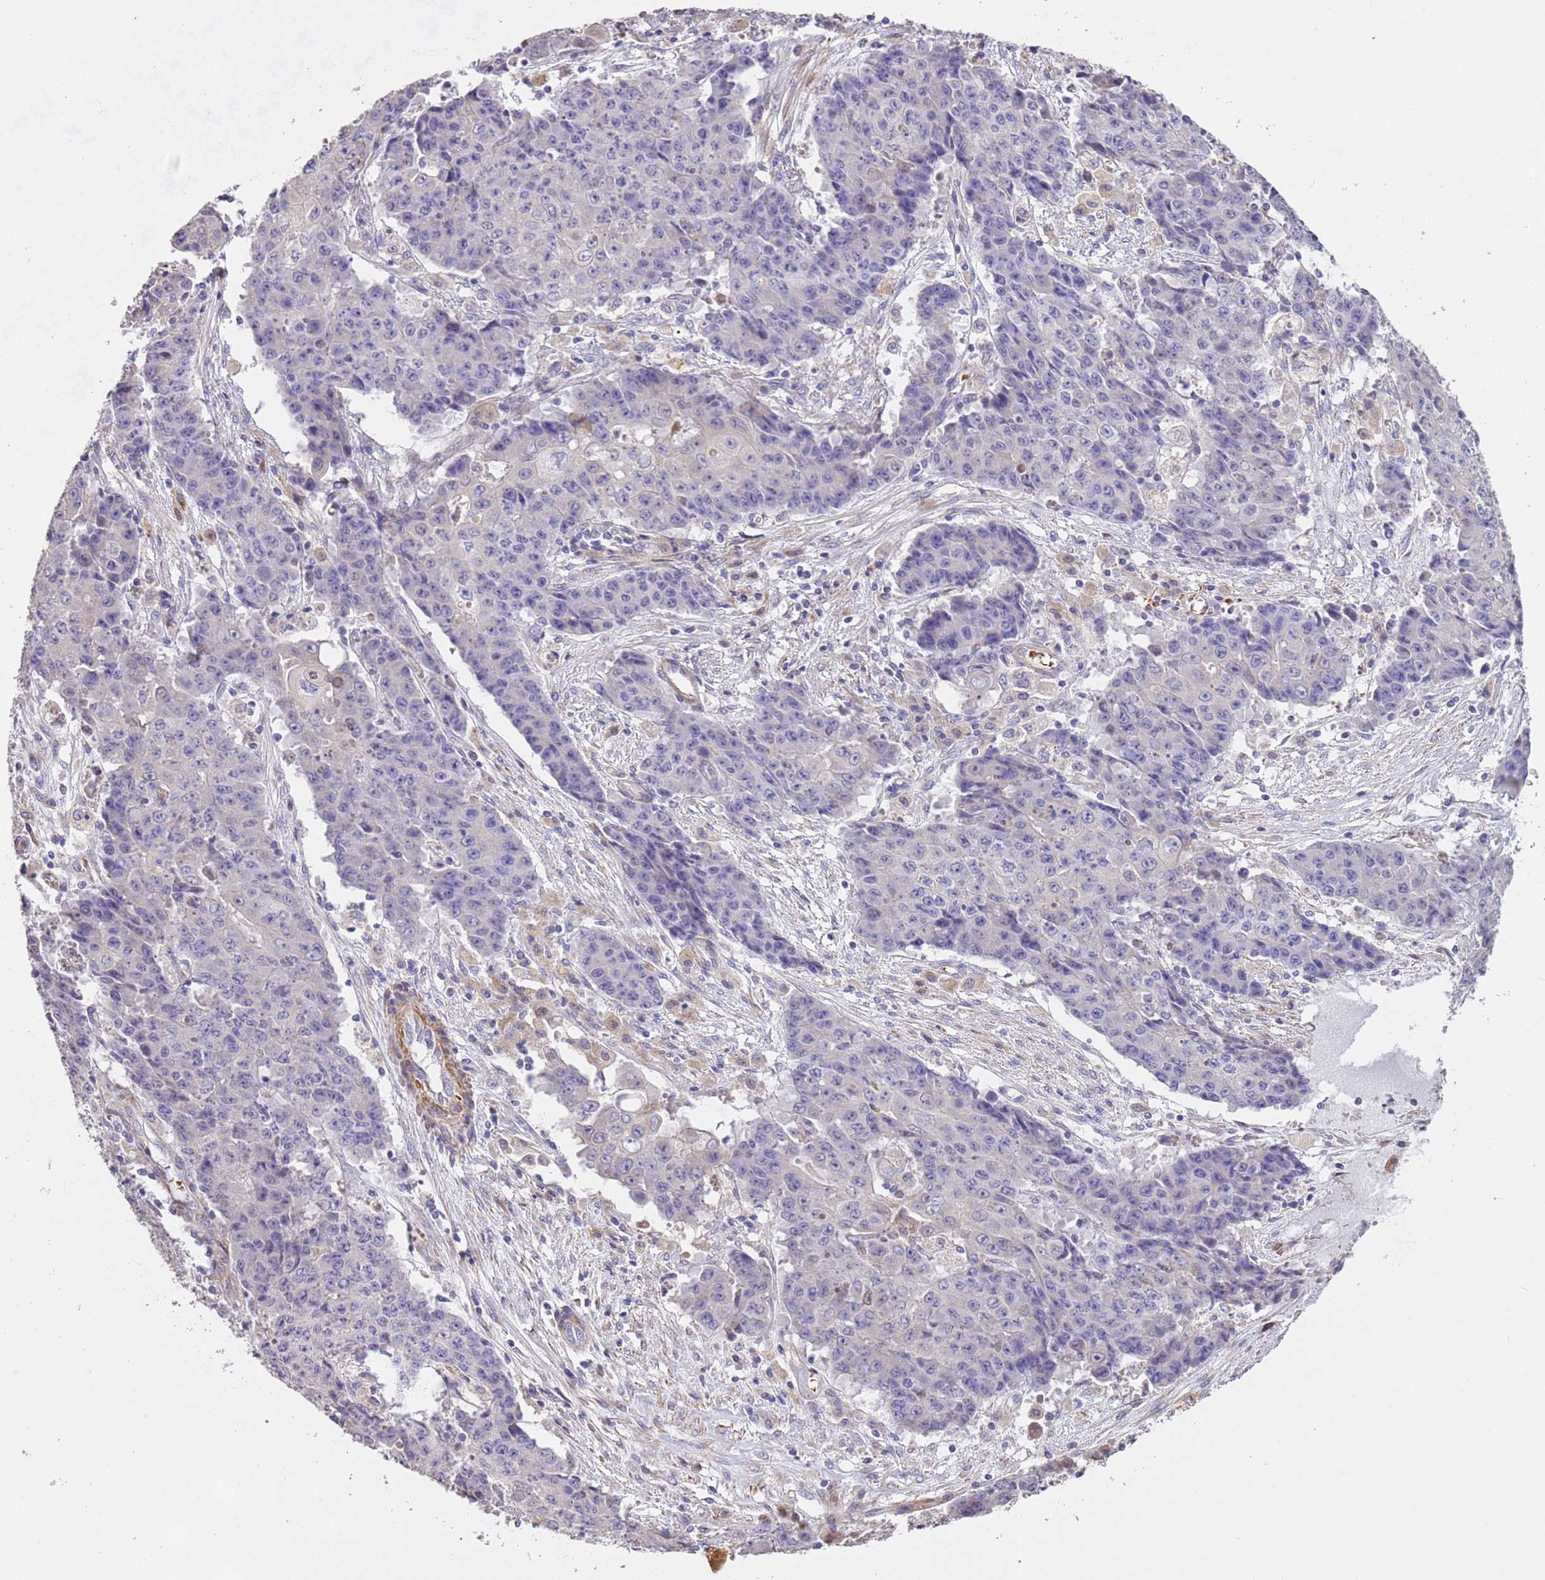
{"staining": {"intensity": "negative", "quantity": "none", "location": "none"}, "tissue": "ovarian cancer", "cell_type": "Tumor cells", "image_type": "cancer", "snomed": [{"axis": "morphology", "description": "Carcinoma, endometroid"}, {"axis": "topography", "description": "Ovary"}], "caption": "Tumor cells show no significant protein staining in ovarian cancer (endometroid carcinoma). (Immunohistochemistry (ihc), brightfield microscopy, high magnification).", "gene": "PIGA", "patient": {"sex": "female", "age": 42}}